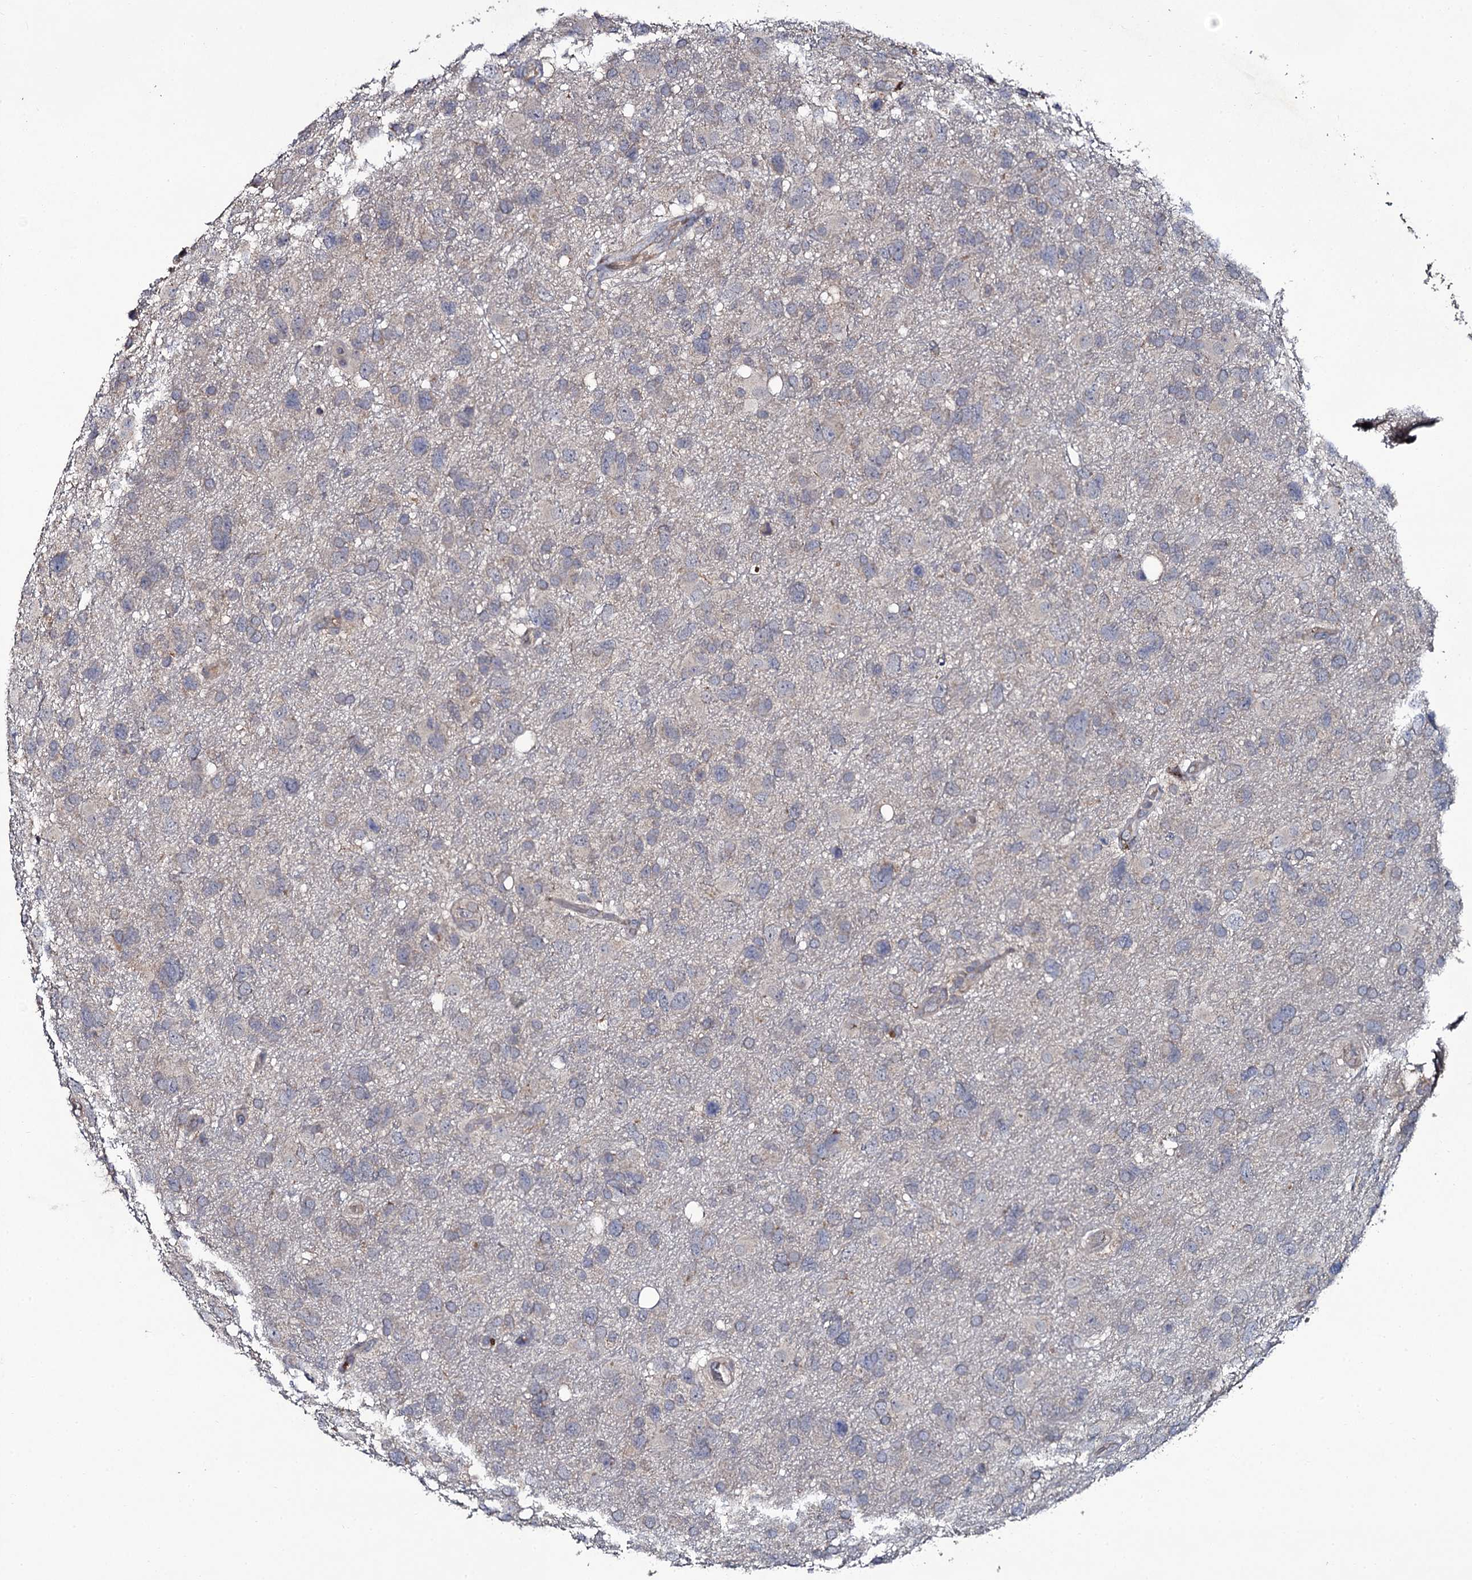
{"staining": {"intensity": "negative", "quantity": "none", "location": "none"}, "tissue": "glioma", "cell_type": "Tumor cells", "image_type": "cancer", "snomed": [{"axis": "morphology", "description": "Glioma, malignant, High grade"}, {"axis": "topography", "description": "Brain"}], "caption": "High magnification brightfield microscopy of malignant high-grade glioma stained with DAB (3,3'-diaminobenzidine) (brown) and counterstained with hematoxylin (blue): tumor cells show no significant expression. (DAB (3,3'-diaminobenzidine) IHC, high magnification).", "gene": "LRRC28", "patient": {"sex": "male", "age": 61}}